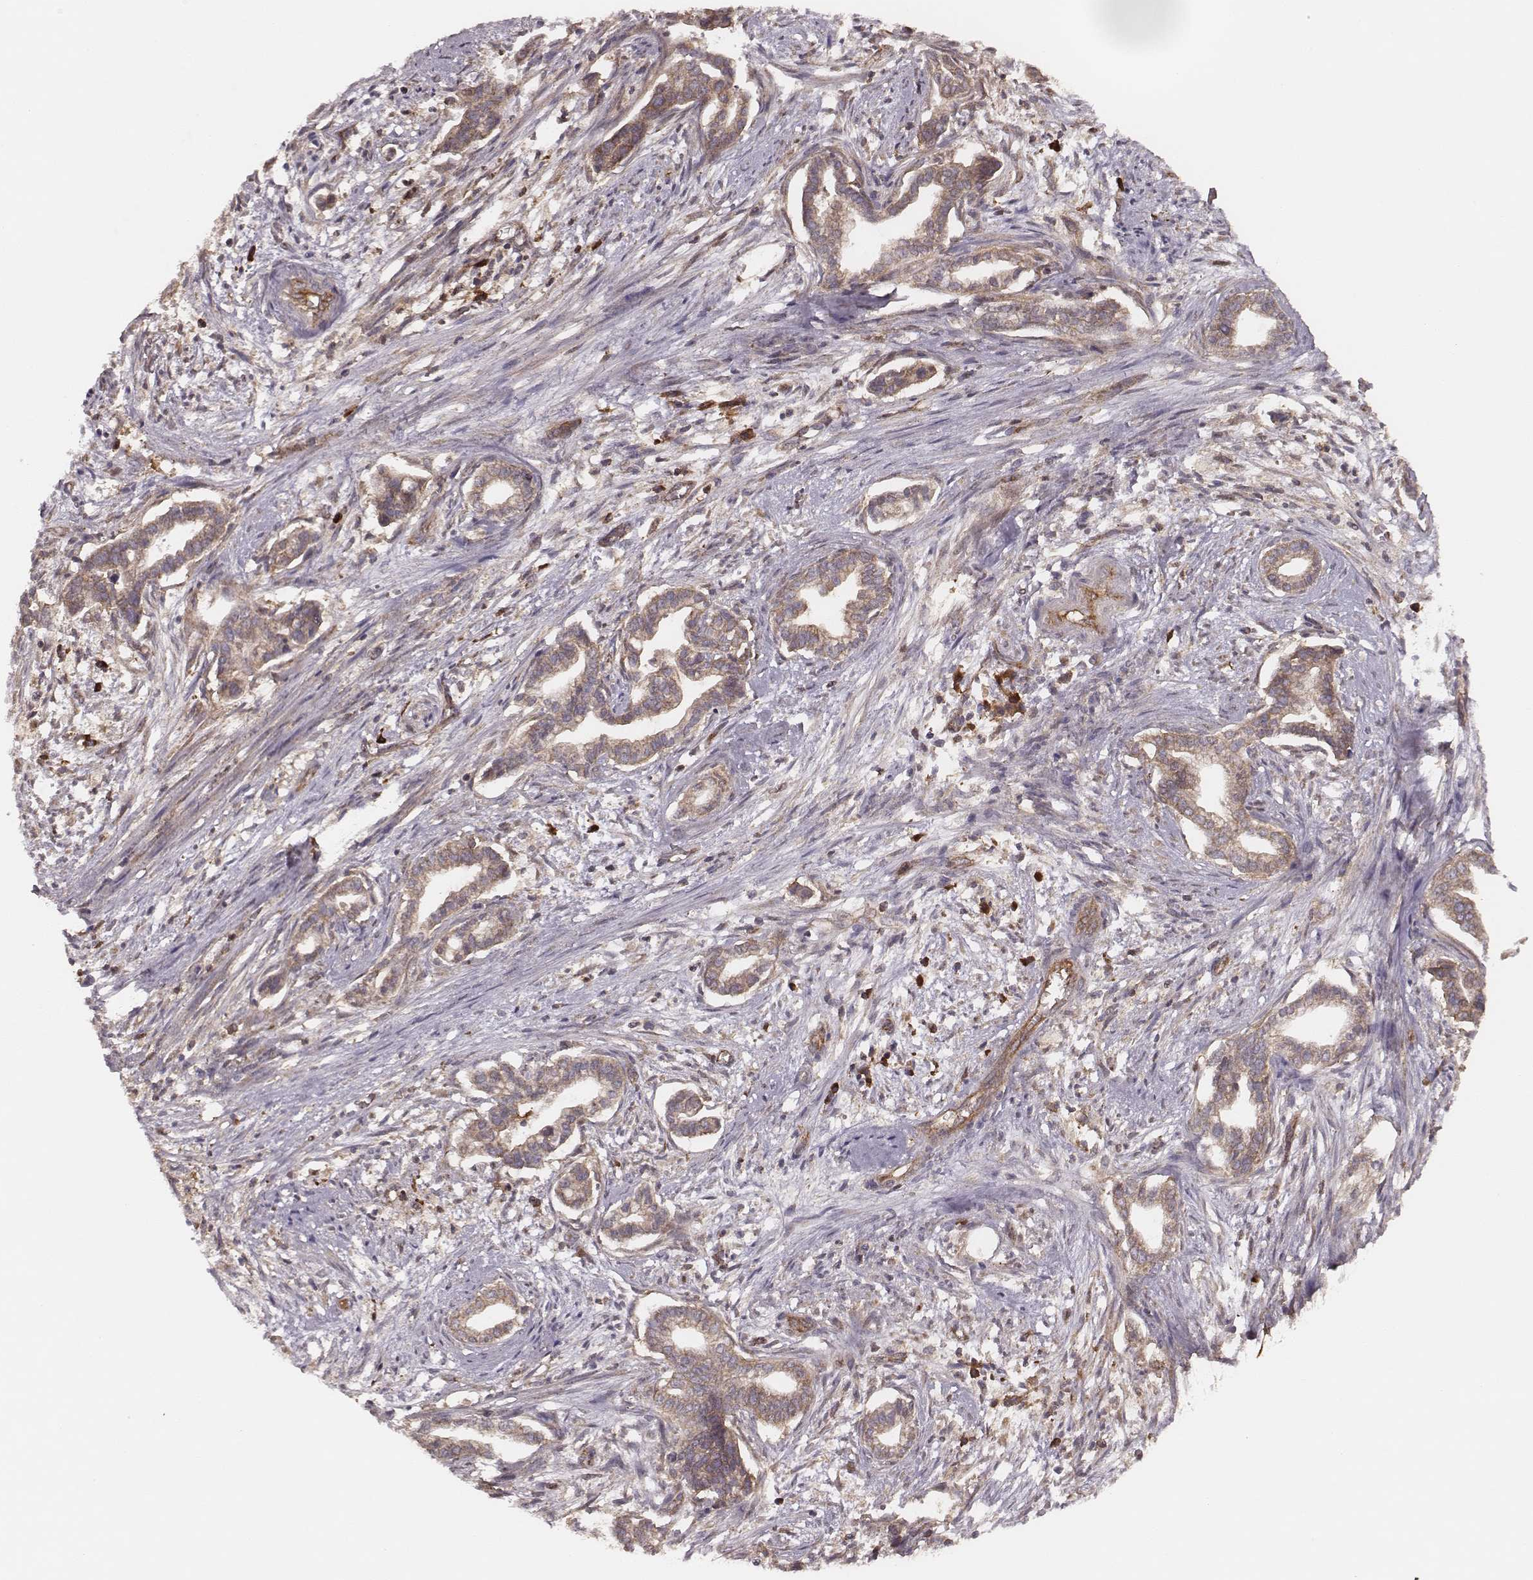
{"staining": {"intensity": "moderate", "quantity": ">75%", "location": "cytoplasmic/membranous"}, "tissue": "cervical cancer", "cell_type": "Tumor cells", "image_type": "cancer", "snomed": [{"axis": "morphology", "description": "Adenocarcinoma, NOS"}, {"axis": "topography", "description": "Cervix"}], "caption": "The image reveals a brown stain indicating the presence of a protein in the cytoplasmic/membranous of tumor cells in cervical adenocarcinoma. (DAB IHC, brown staining for protein, blue staining for nuclei).", "gene": "CARS1", "patient": {"sex": "female", "age": 62}}